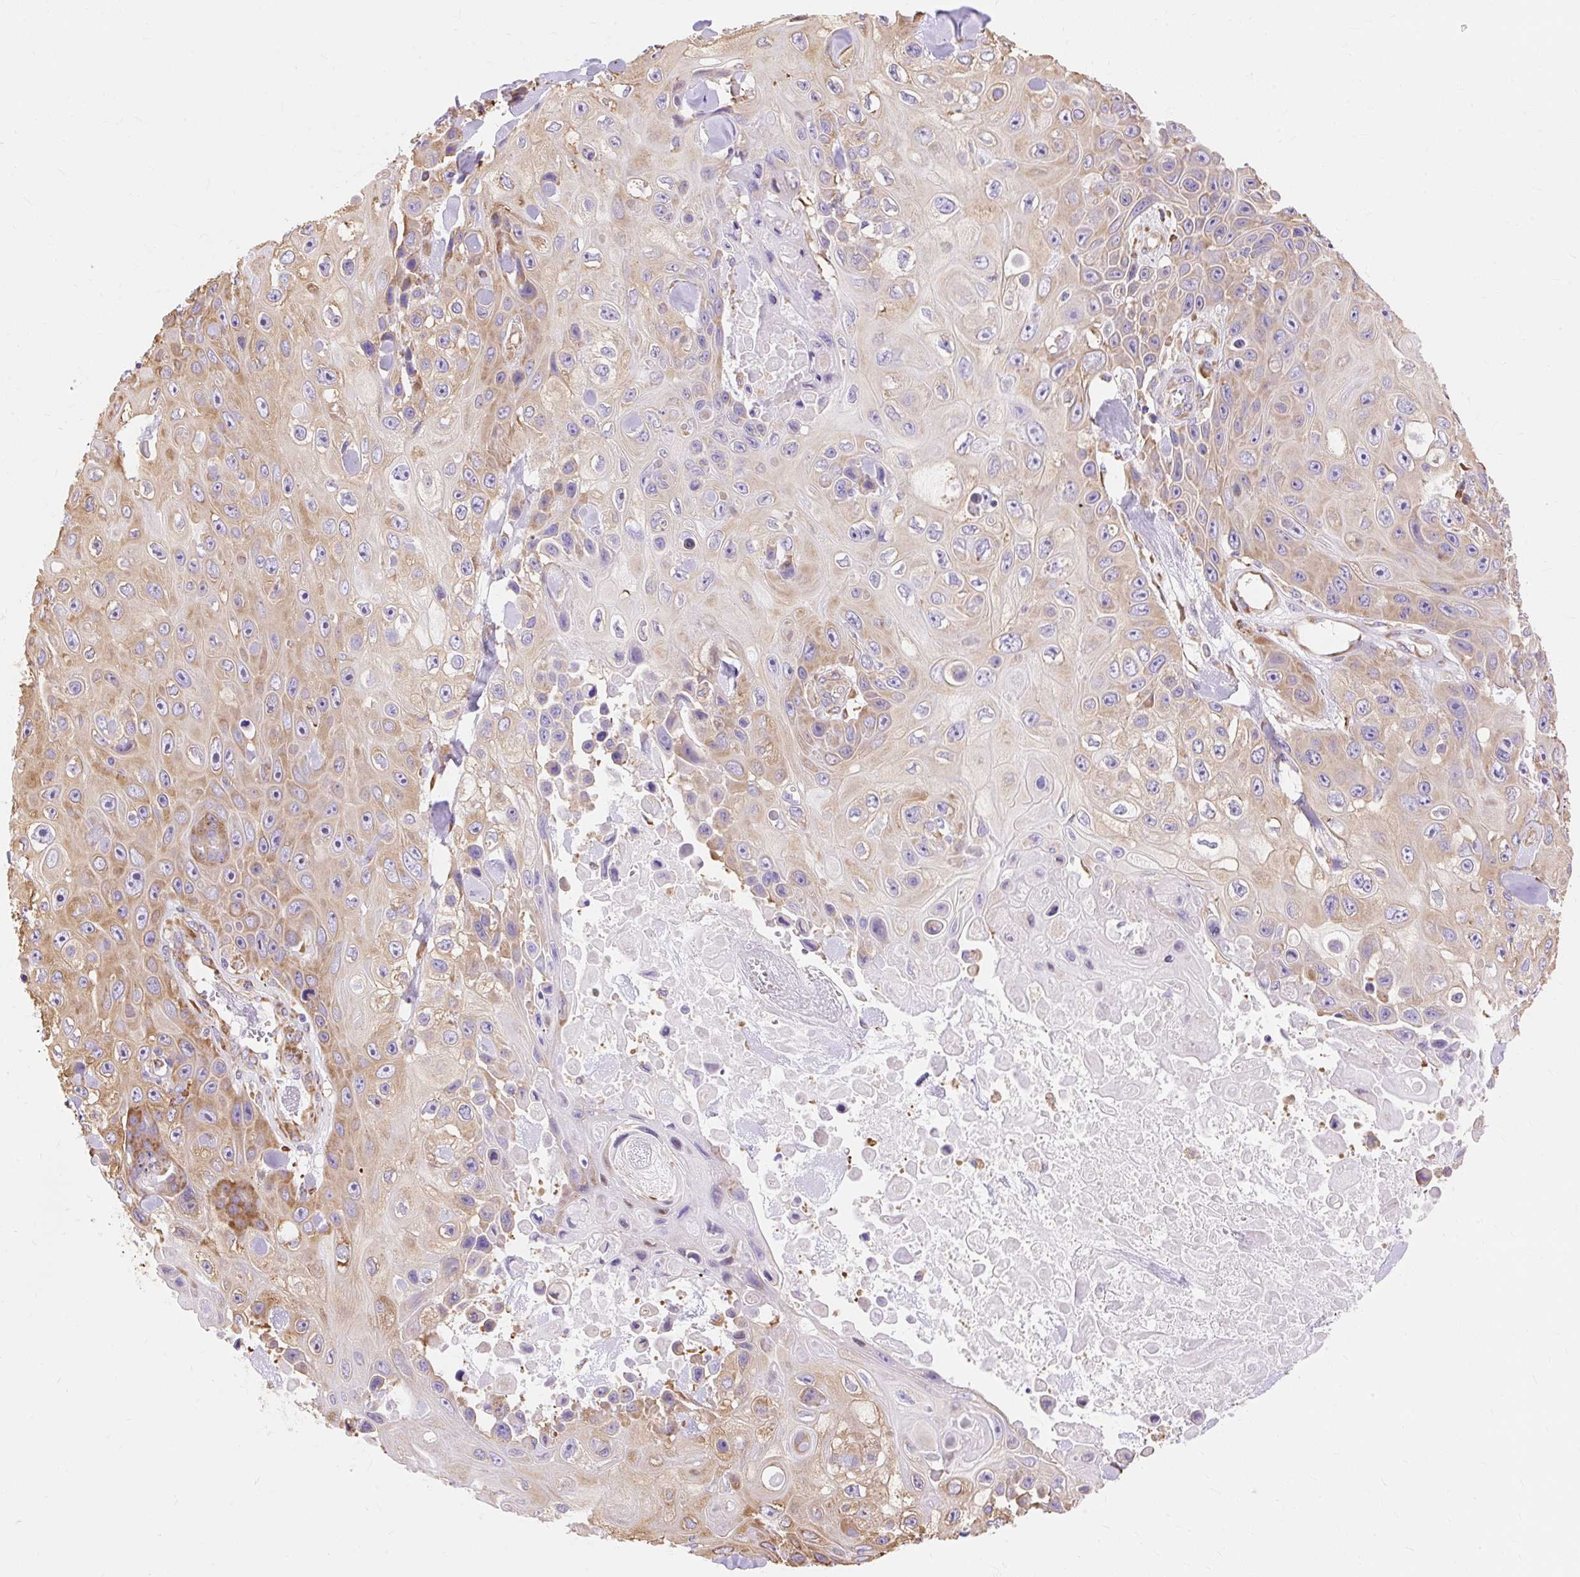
{"staining": {"intensity": "moderate", "quantity": "25%-75%", "location": "cytoplasmic/membranous"}, "tissue": "skin cancer", "cell_type": "Tumor cells", "image_type": "cancer", "snomed": [{"axis": "morphology", "description": "Squamous cell carcinoma, NOS"}, {"axis": "topography", "description": "Skin"}], "caption": "Immunohistochemistry micrograph of neoplastic tissue: human skin cancer stained using immunohistochemistry demonstrates medium levels of moderate protein expression localized specifically in the cytoplasmic/membranous of tumor cells, appearing as a cytoplasmic/membranous brown color.", "gene": "RPS17", "patient": {"sex": "male", "age": 82}}